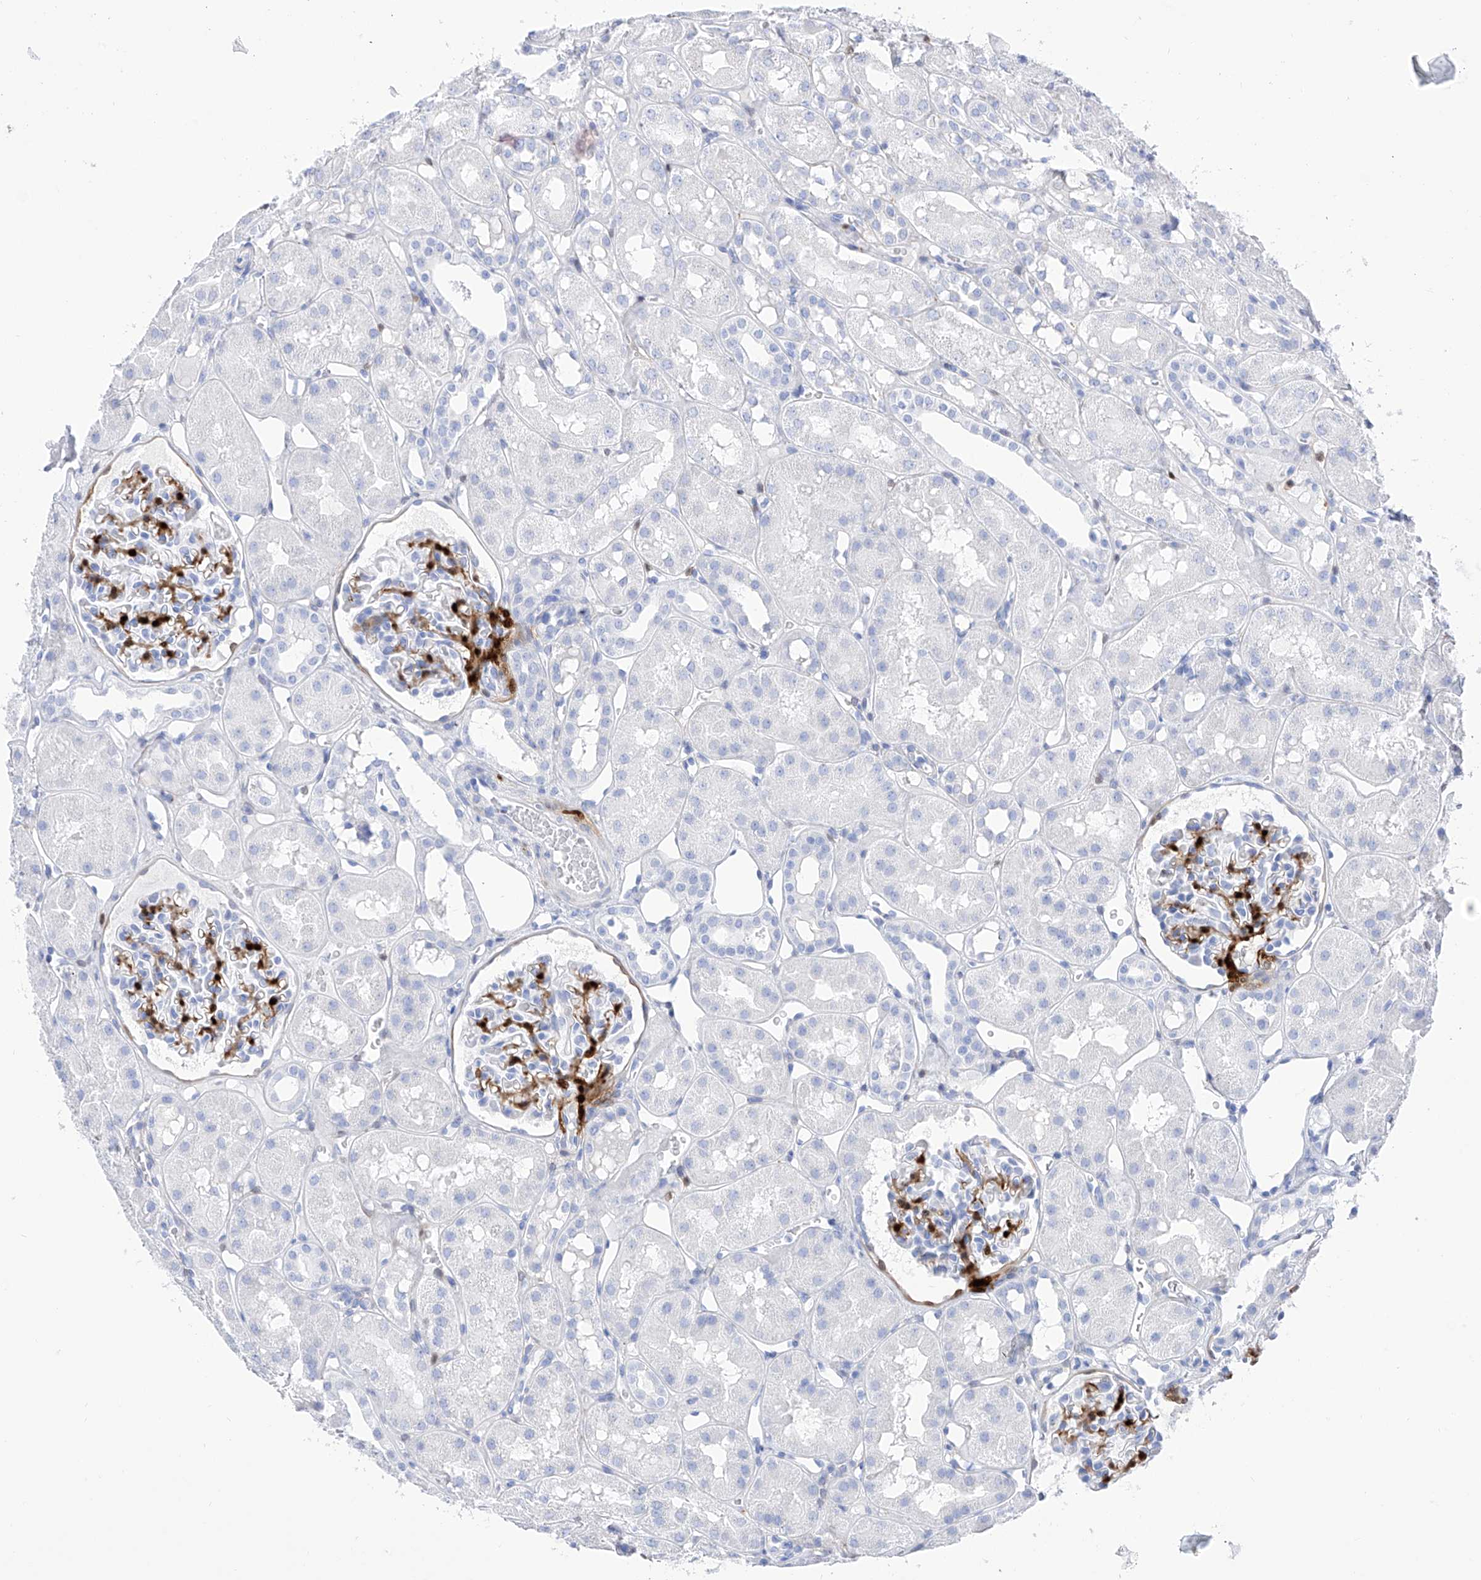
{"staining": {"intensity": "strong", "quantity": "<25%", "location": "cytoplasmic/membranous,nuclear"}, "tissue": "kidney", "cell_type": "Cells in glomeruli", "image_type": "normal", "snomed": [{"axis": "morphology", "description": "Normal tissue, NOS"}, {"axis": "topography", "description": "Kidney"}], "caption": "Strong cytoplasmic/membranous,nuclear expression is present in about <25% of cells in glomeruli in normal kidney. (brown staining indicates protein expression, while blue staining denotes nuclei).", "gene": "TRPC7", "patient": {"sex": "male", "age": 16}}